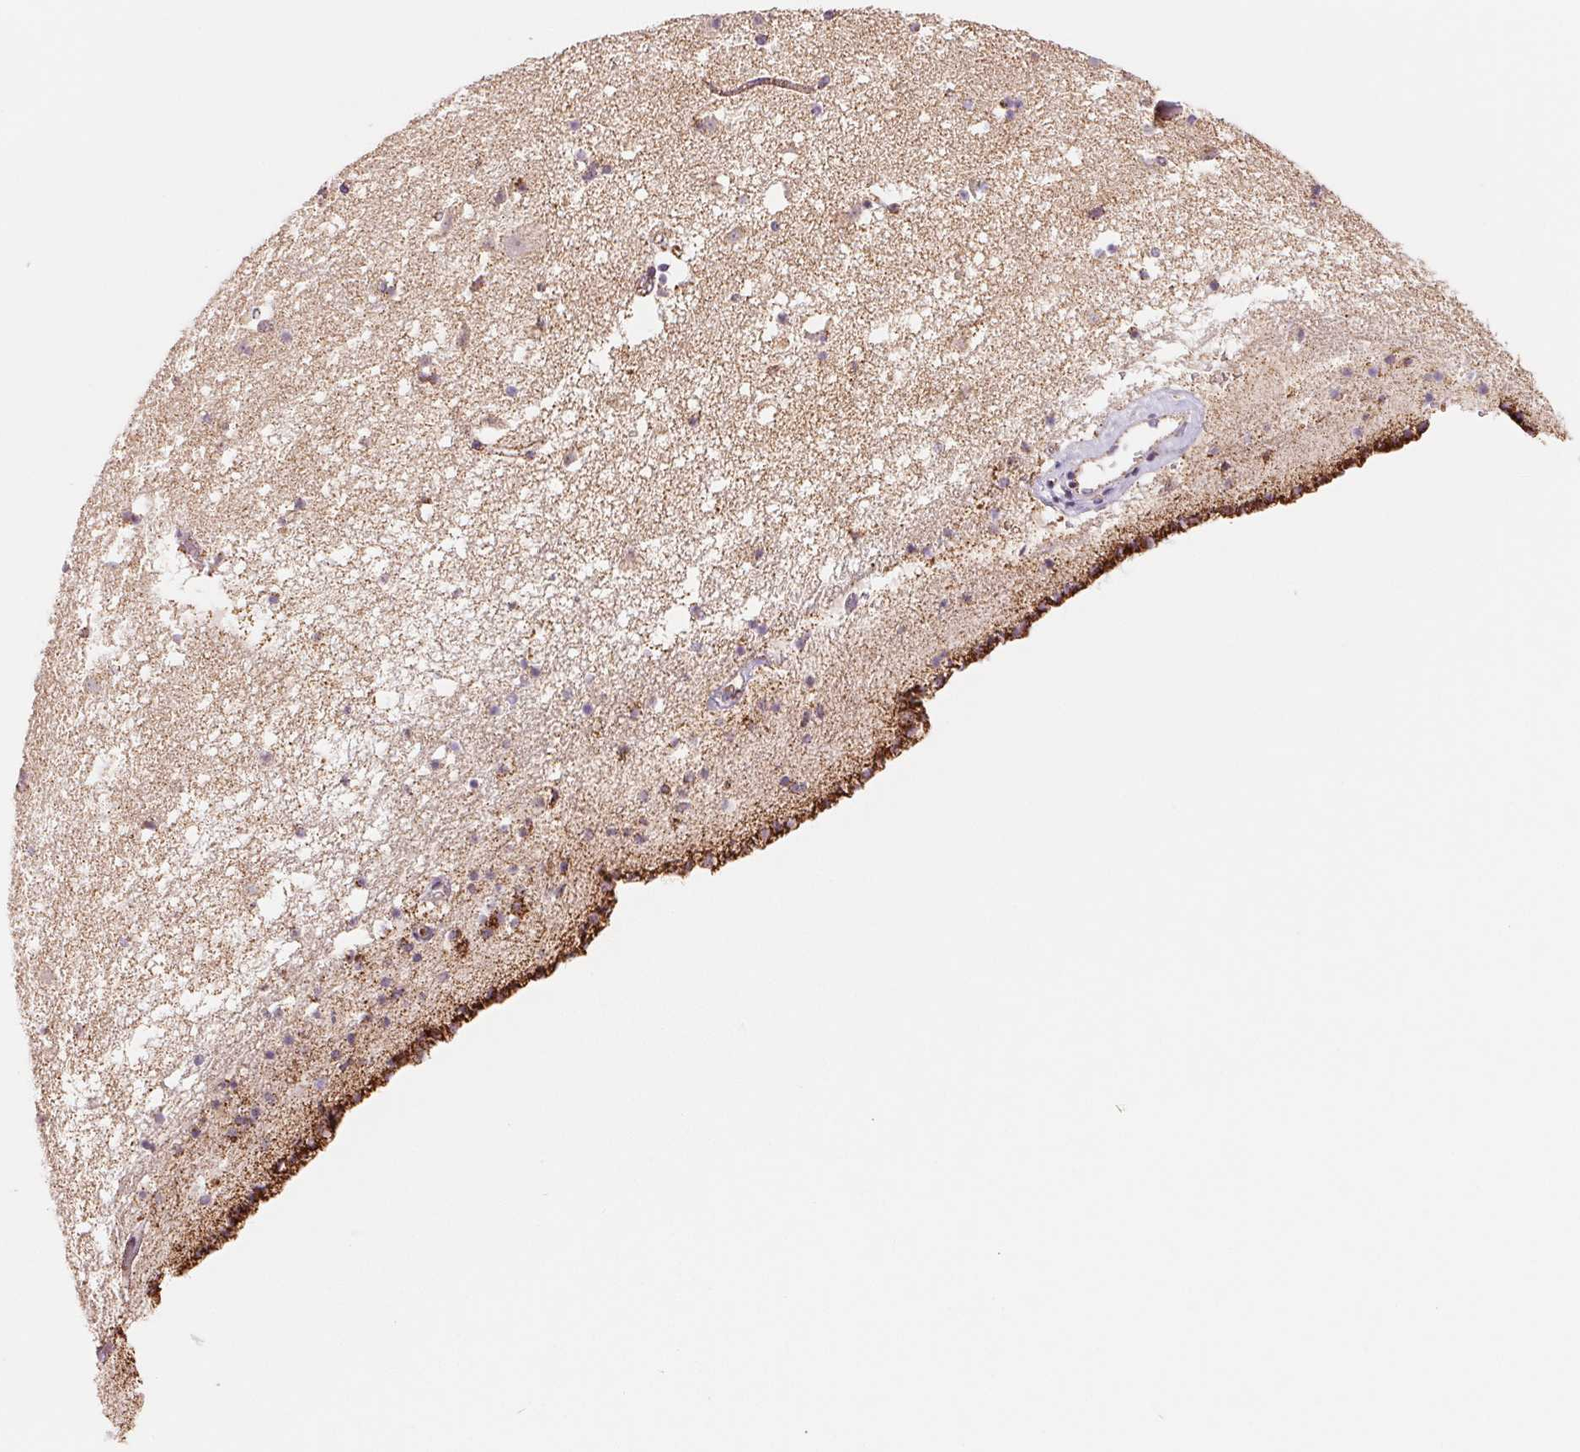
{"staining": {"intensity": "strong", "quantity": "<25%", "location": "cytoplasmic/membranous"}, "tissue": "caudate", "cell_type": "Glial cells", "image_type": "normal", "snomed": [{"axis": "morphology", "description": "Normal tissue, NOS"}, {"axis": "topography", "description": "Lateral ventricle wall"}], "caption": "Strong cytoplasmic/membranous staining is seen in about <25% of glial cells in benign caudate. The staining was performed using DAB (3,3'-diaminobenzidine), with brown indicating positive protein expression. Nuclei are stained blue with hematoxylin.", "gene": "HINT2", "patient": {"sex": "female", "age": 42}}